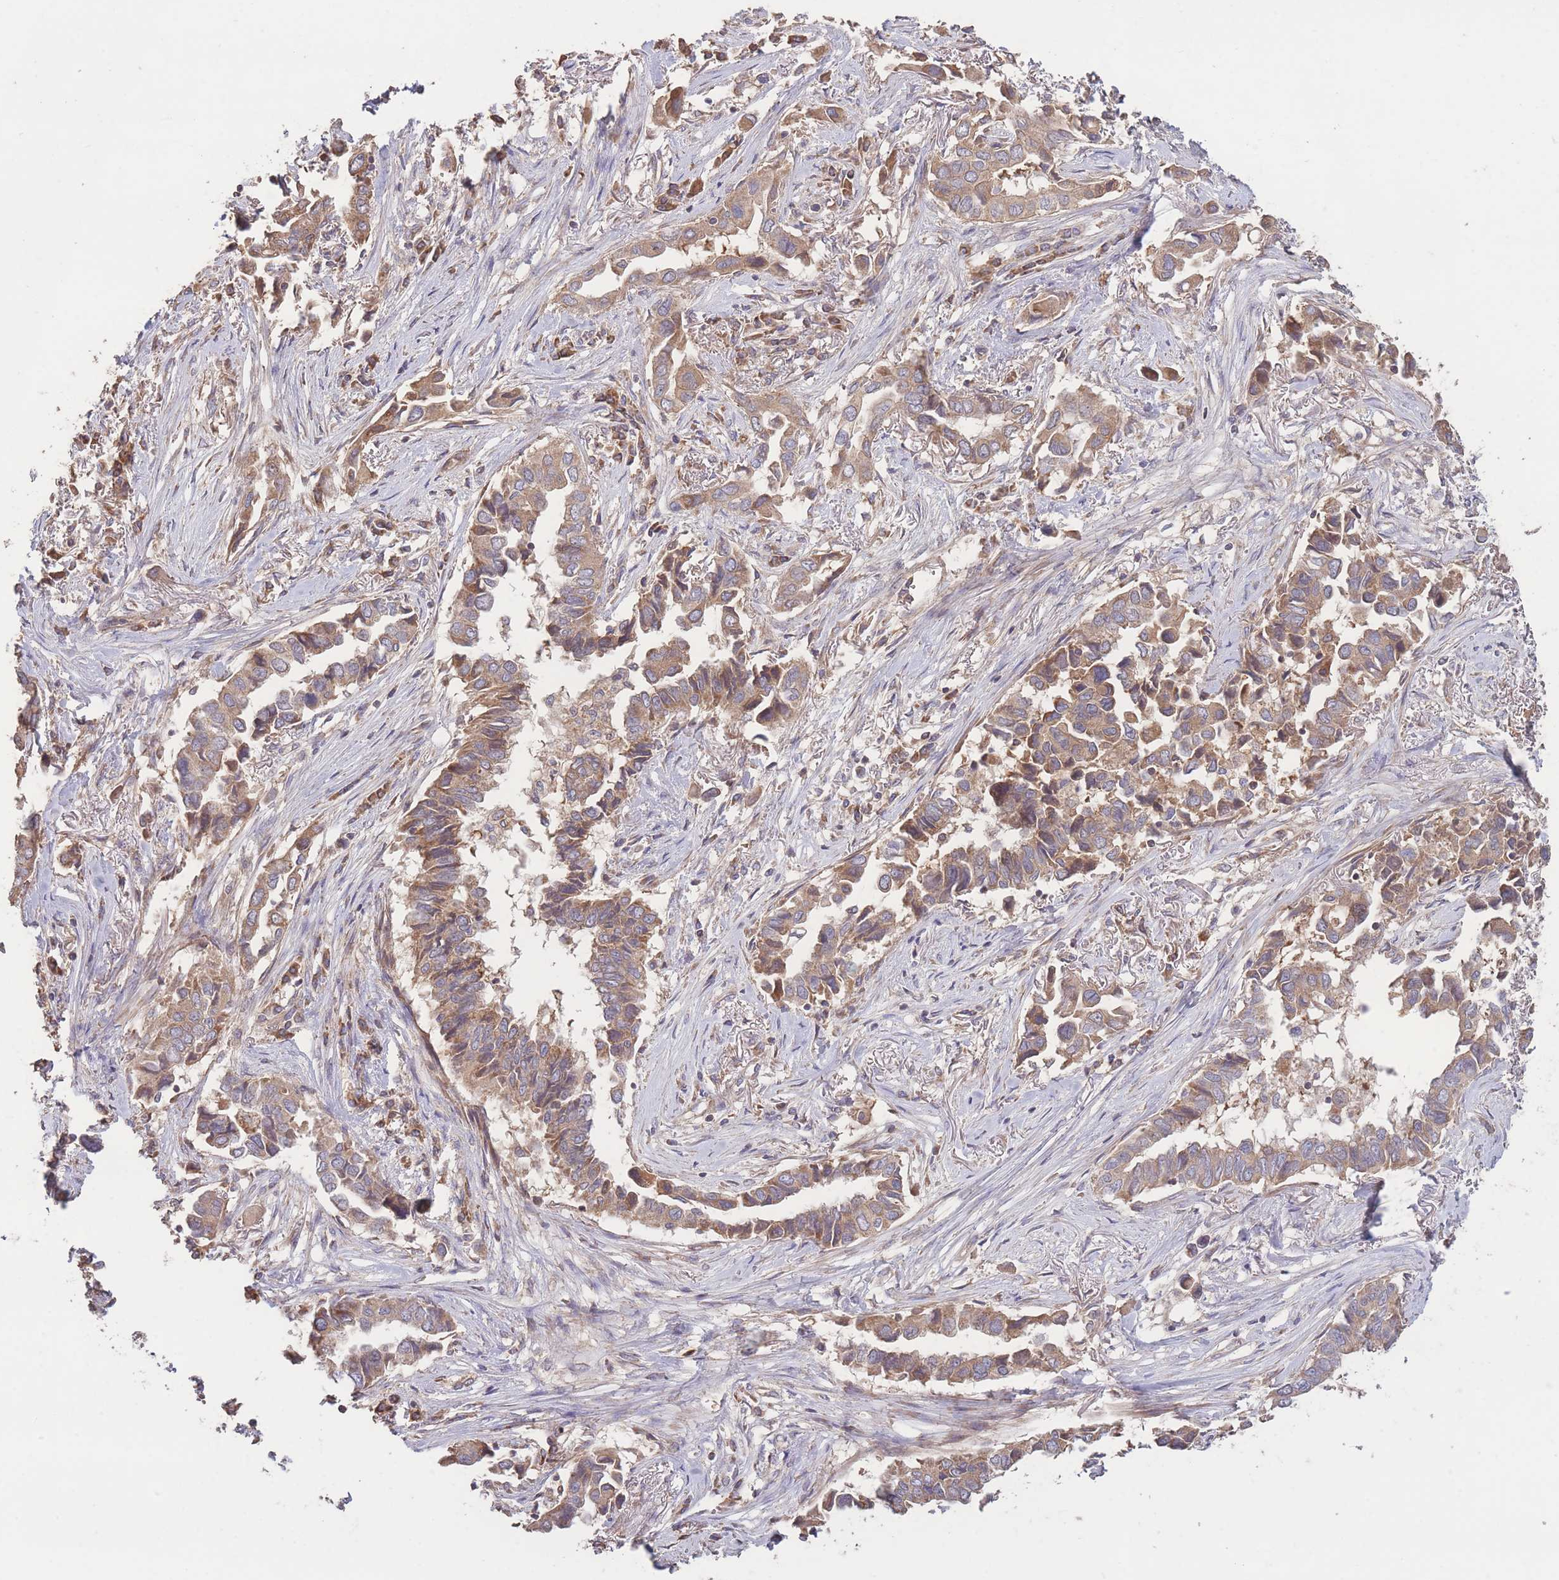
{"staining": {"intensity": "moderate", "quantity": ">75%", "location": "cytoplasmic/membranous"}, "tissue": "lung cancer", "cell_type": "Tumor cells", "image_type": "cancer", "snomed": [{"axis": "morphology", "description": "Adenocarcinoma, NOS"}, {"axis": "topography", "description": "Lung"}], "caption": "DAB (3,3'-diaminobenzidine) immunohistochemical staining of lung cancer exhibits moderate cytoplasmic/membranous protein expression in about >75% of tumor cells. (IHC, brightfield microscopy, high magnification).", "gene": "EEF1AKMT1", "patient": {"sex": "female", "age": 76}}